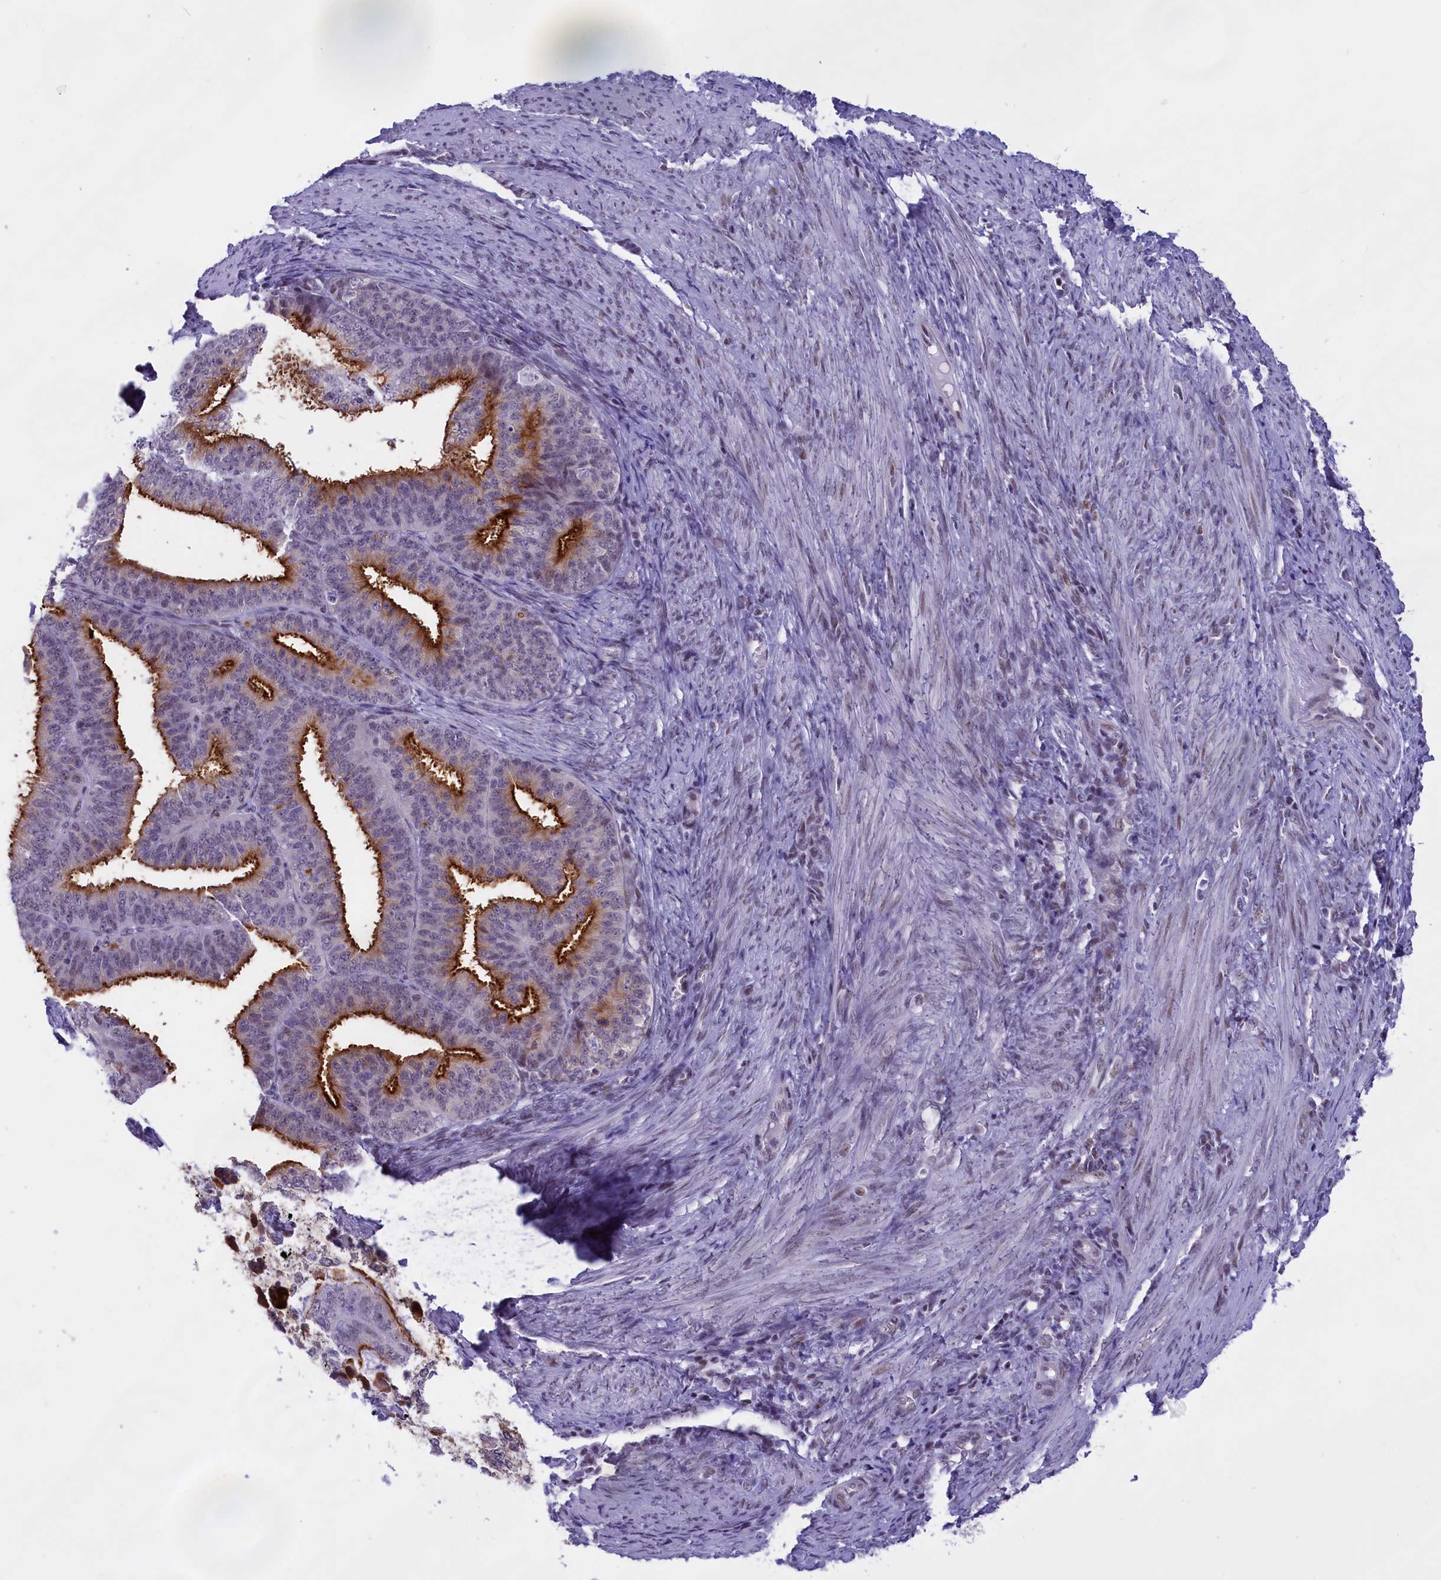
{"staining": {"intensity": "strong", "quantity": "25%-75%", "location": "cytoplasmic/membranous"}, "tissue": "endometrial cancer", "cell_type": "Tumor cells", "image_type": "cancer", "snomed": [{"axis": "morphology", "description": "Adenocarcinoma, NOS"}, {"axis": "topography", "description": "Endometrium"}], "caption": "Adenocarcinoma (endometrial) was stained to show a protein in brown. There is high levels of strong cytoplasmic/membranous positivity in about 25%-75% of tumor cells.", "gene": "SPIRE2", "patient": {"sex": "female", "age": 51}}